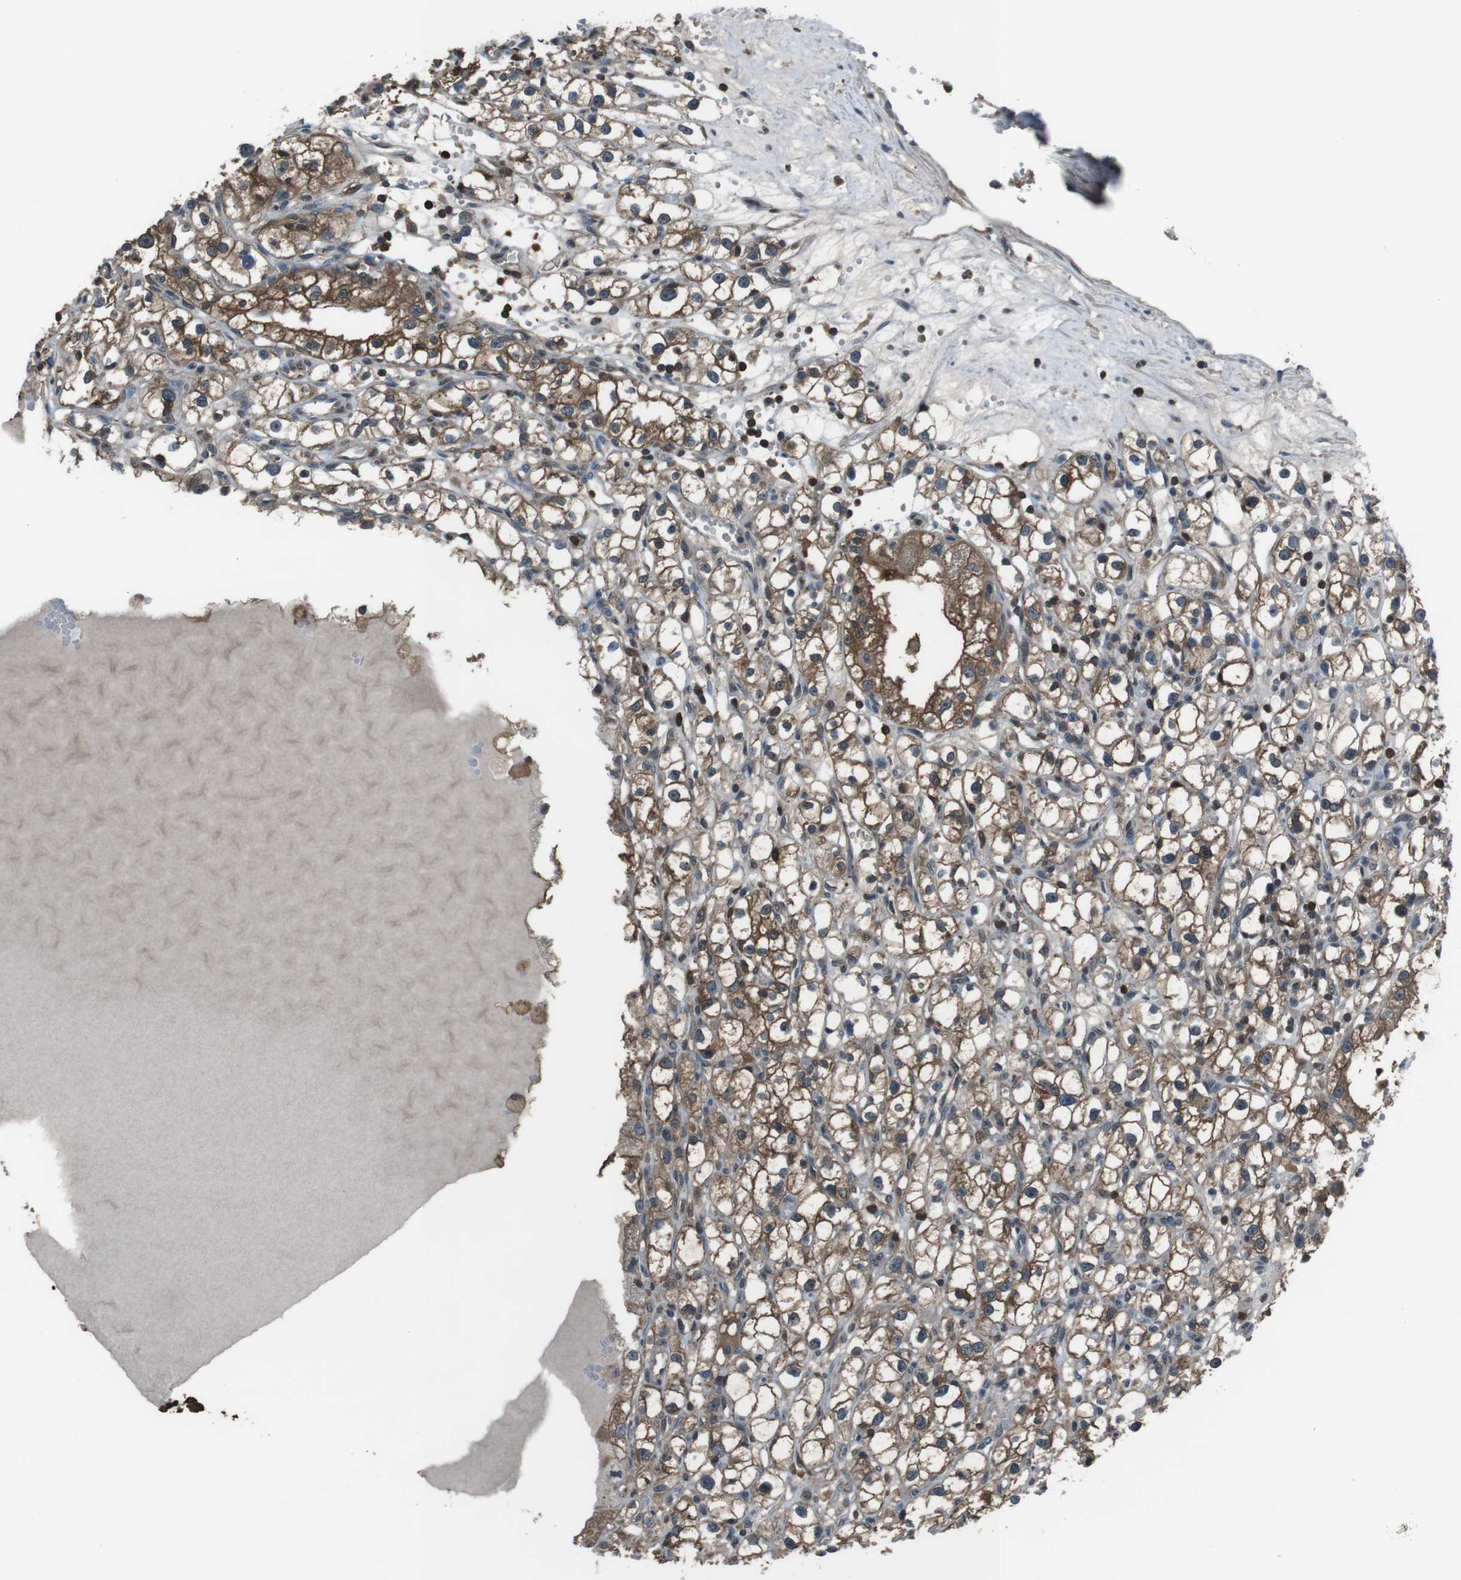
{"staining": {"intensity": "moderate", "quantity": ">75%", "location": "cytoplasmic/membranous"}, "tissue": "renal cancer", "cell_type": "Tumor cells", "image_type": "cancer", "snomed": [{"axis": "morphology", "description": "Adenocarcinoma, NOS"}, {"axis": "topography", "description": "Kidney"}], "caption": "Human renal adenocarcinoma stained for a protein (brown) demonstrates moderate cytoplasmic/membranous positive expression in about >75% of tumor cells.", "gene": "TWSG1", "patient": {"sex": "male", "age": 56}}